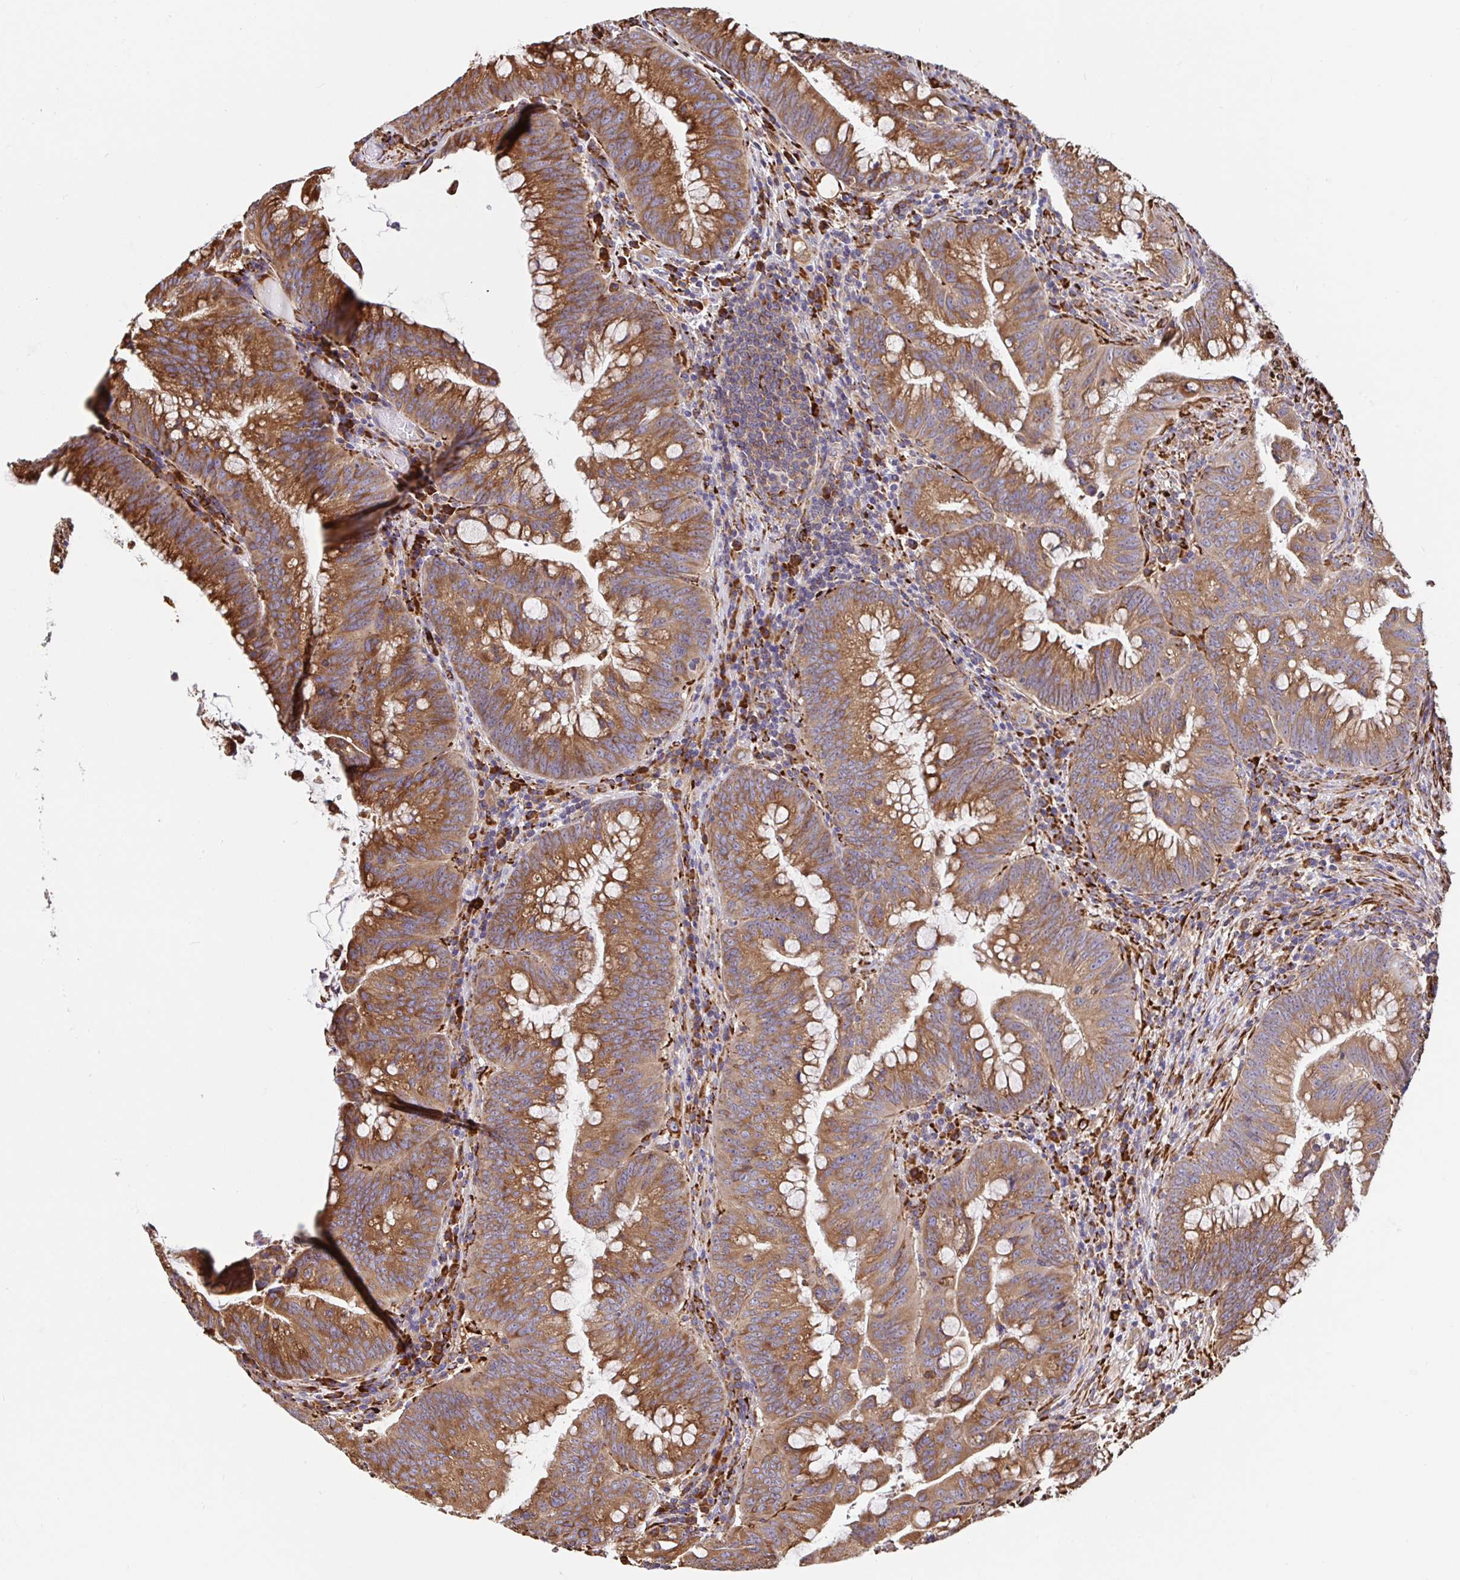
{"staining": {"intensity": "strong", "quantity": ">75%", "location": "cytoplasmic/membranous"}, "tissue": "colorectal cancer", "cell_type": "Tumor cells", "image_type": "cancer", "snomed": [{"axis": "morphology", "description": "Adenocarcinoma, NOS"}, {"axis": "topography", "description": "Colon"}], "caption": "IHC histopathology image of colorectal adenocarcinoma stained for a protein (brown), which displays high levels of strong cytoplasmic/membranous staining in about >75% of tumor cells.", "gene": "MAOA", "patient": {"sex": "male", "age": 62}}